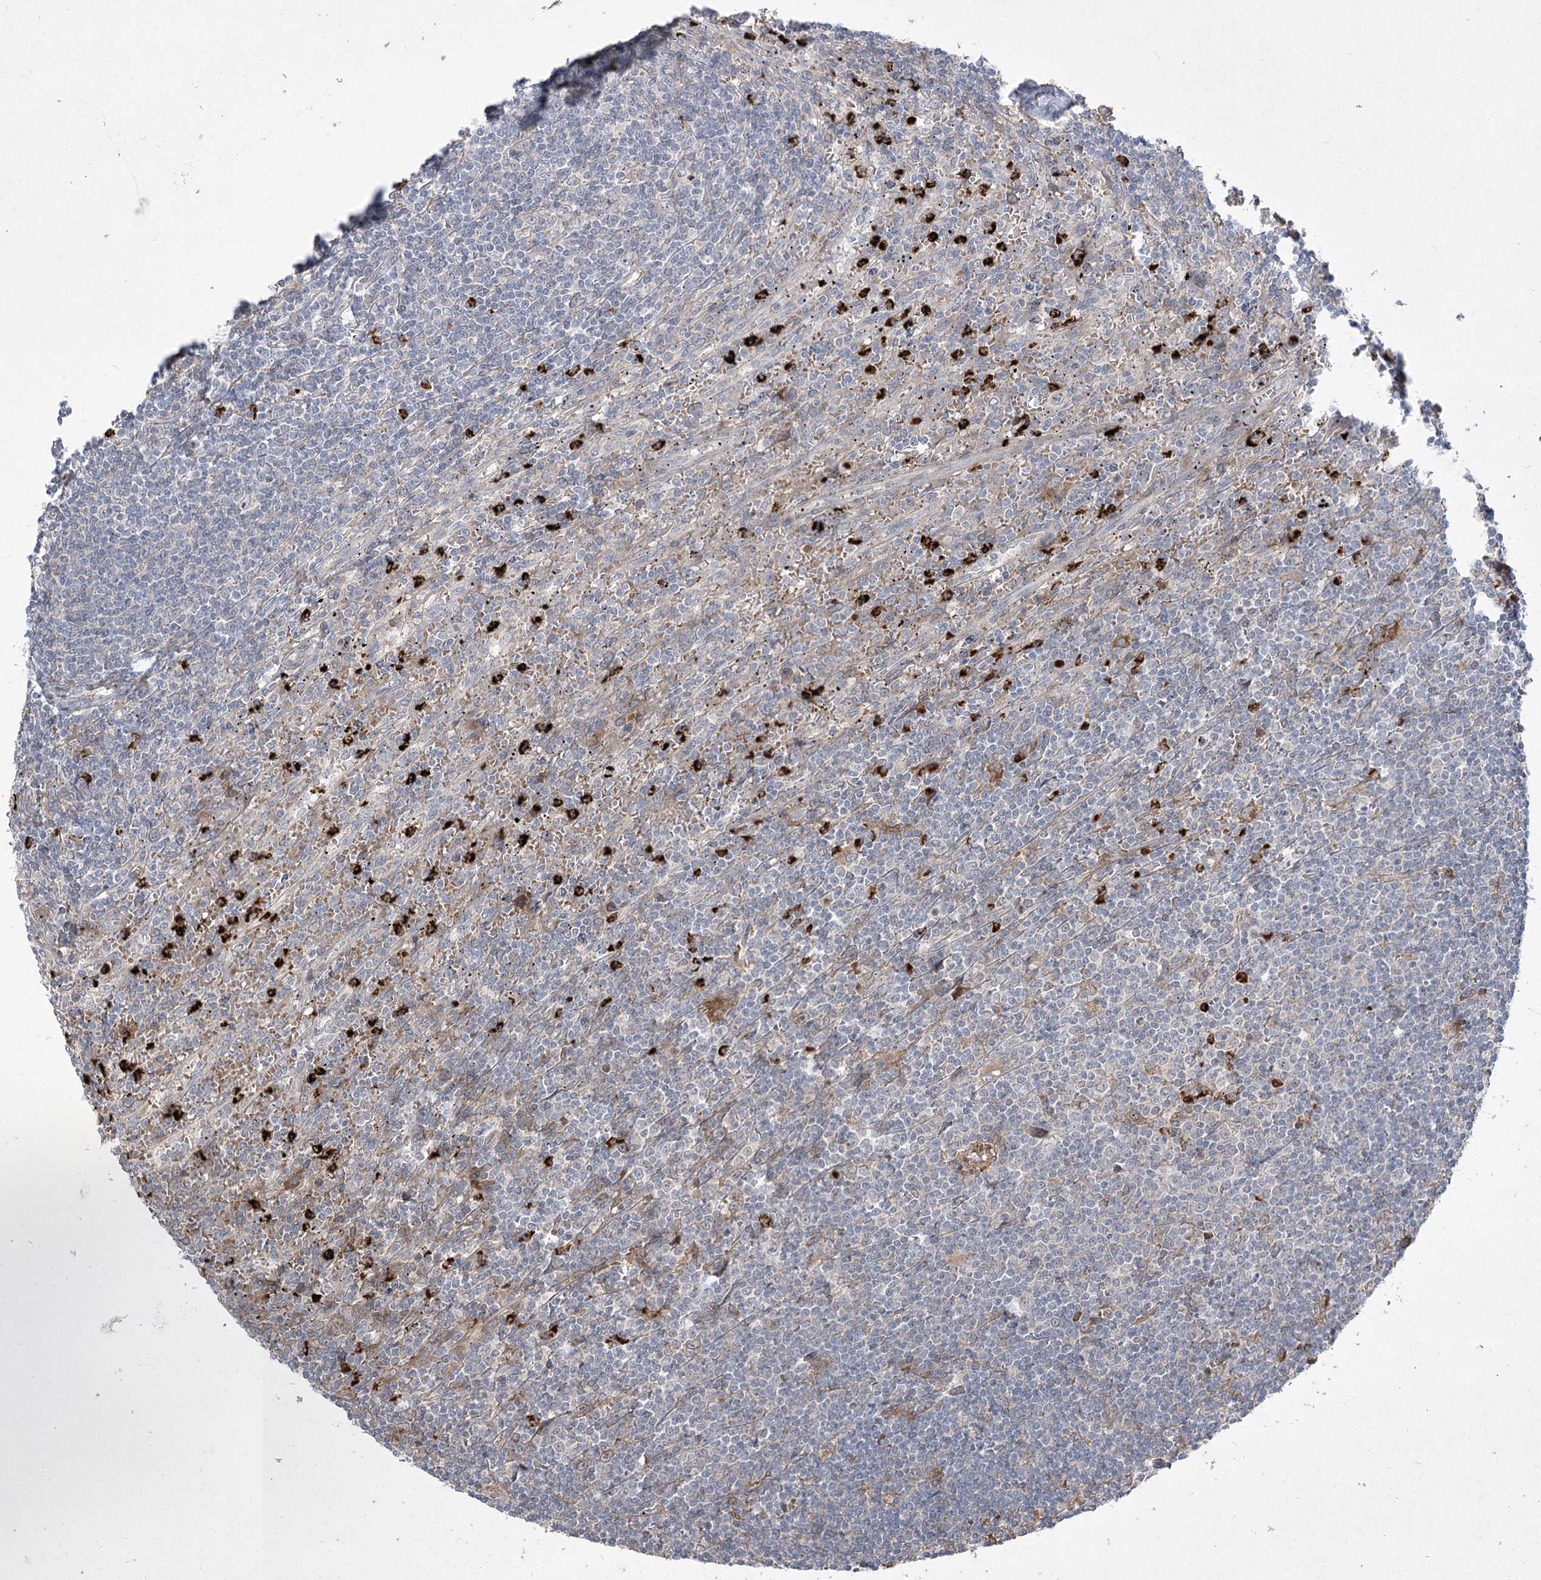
{"staining": {"intensity": "negative", "quantity": "none", "location": "none"}, "tissue": "lymphoma", "cell_type": "Tumor cells", "image_type": "cancer", "snomed": [{"axis": "morphology", "description": "Malignant lymphoma, non-Hodgkin's type, Low grade"}, {"axis": "topography", "description": "Spleen"}], "caption": "Immunohistochemistry (IHC) image of neoplastic tissue: human malignant lymphoma, non-Hodgkin's type (low-grade) stained with DAB shows no significant protein staining in tumor cells.", "gene": "PLEKHA5", "patient": {"sex": "male", "age": 76}}